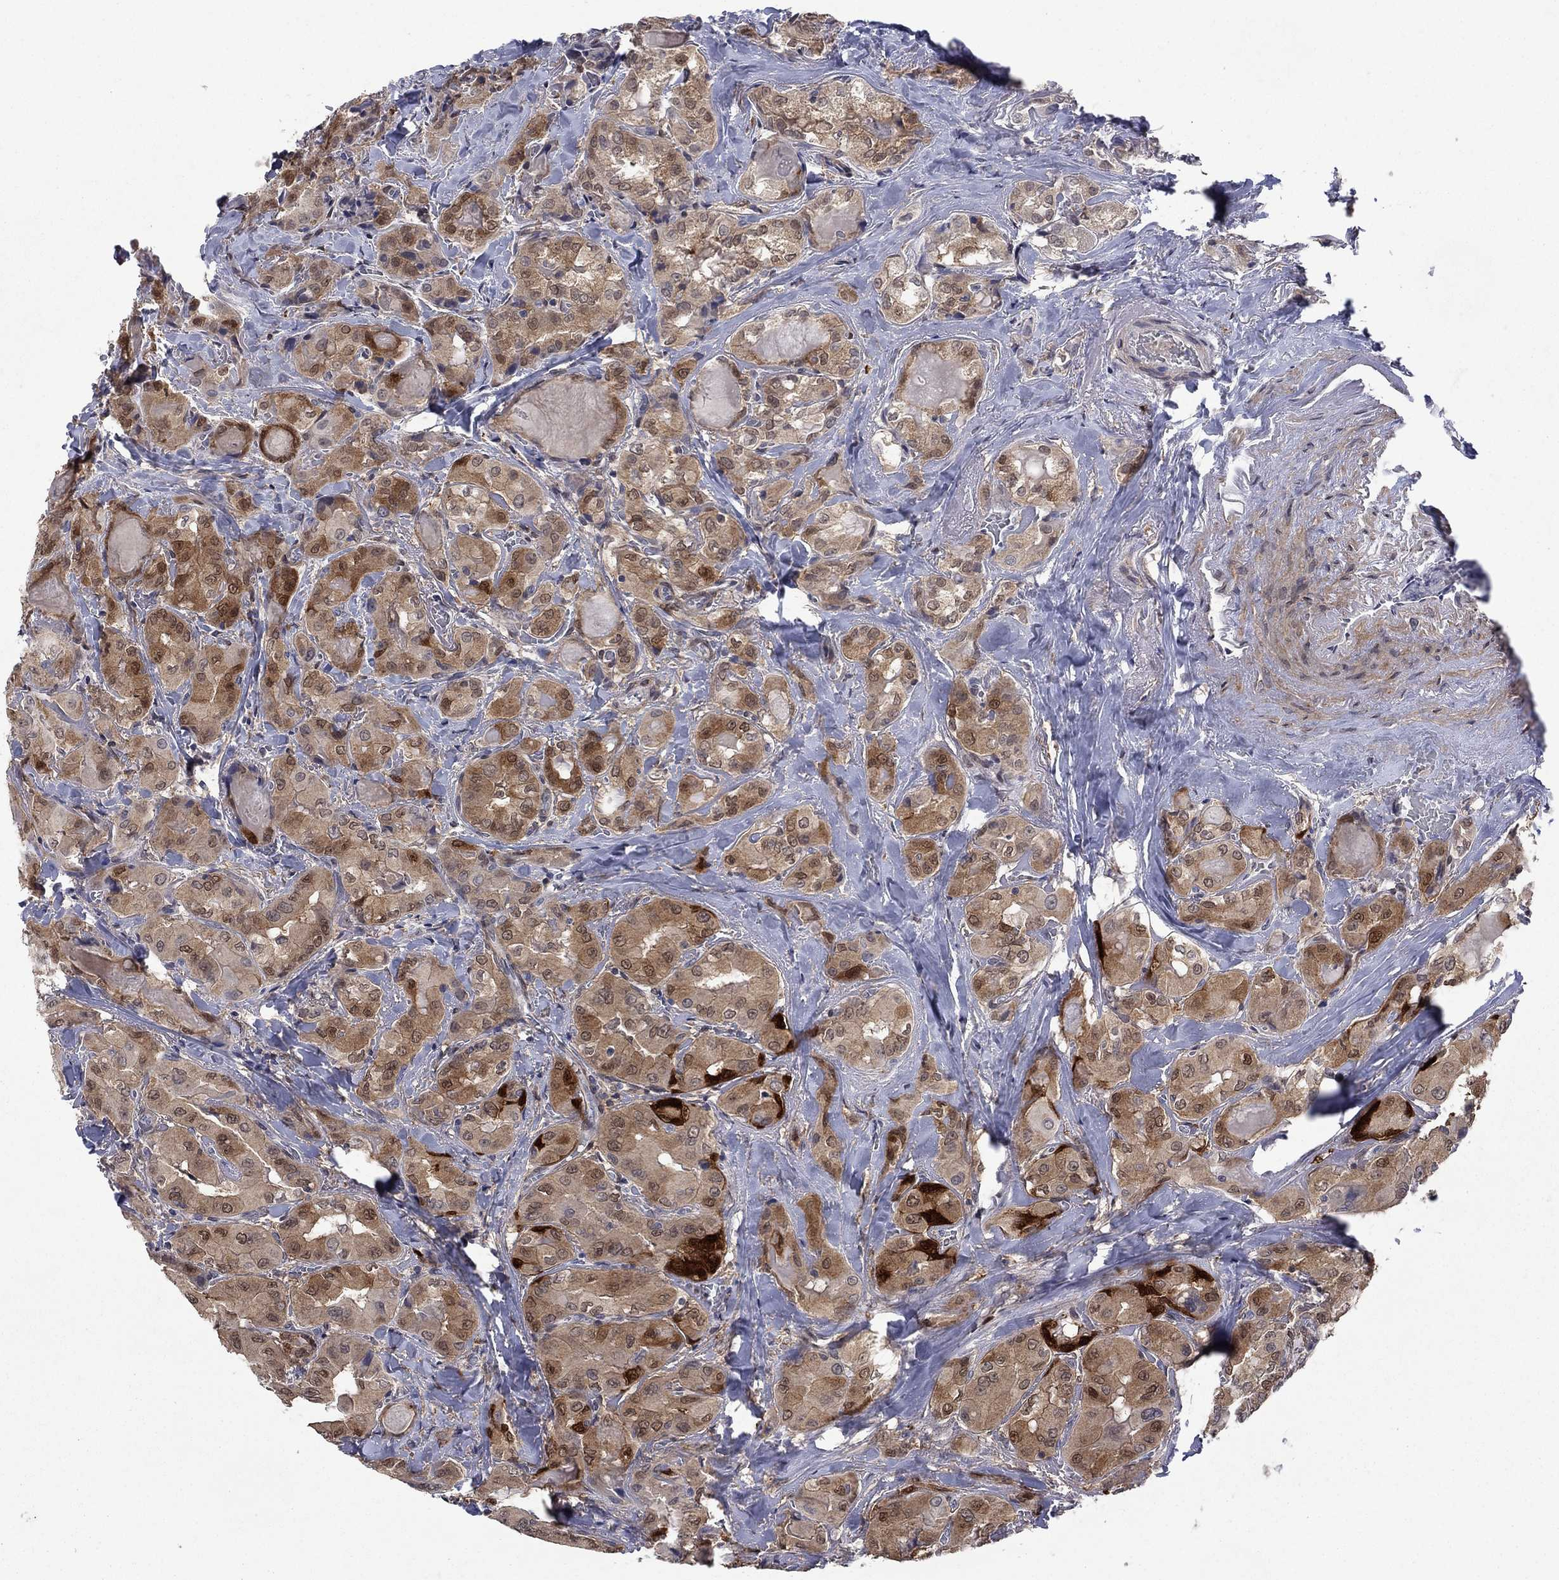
{"staining": {"intensity": "moderate", "quantity": "25%-75%", "location": "cytoplasmic/membranous,nuclear"}, "tissue": "thyroid cancer", "cell_type": "Tumor cells", "image_type": "cancer", "snomed": [{"axis": "morphology", "description": "Normal tissue, NOS"}, {"axis": "morphology", "description": "Papillary adenocarcinoma, NOS"}, {"axis": "topography", "description": "Thyroid gland"}], "caption": "Immunohistochemical staining of thyroid cancer displays moderate cytoplasmic/membranous and nuclear protein expression in approximately 25%-75% of tumor cells. (DAB (3,3'-diaminobenzidine) IHC with brightfield microscopy, high magnification).", "gene": "CBR1", "patient": {"sex": "female", "age": 66}}